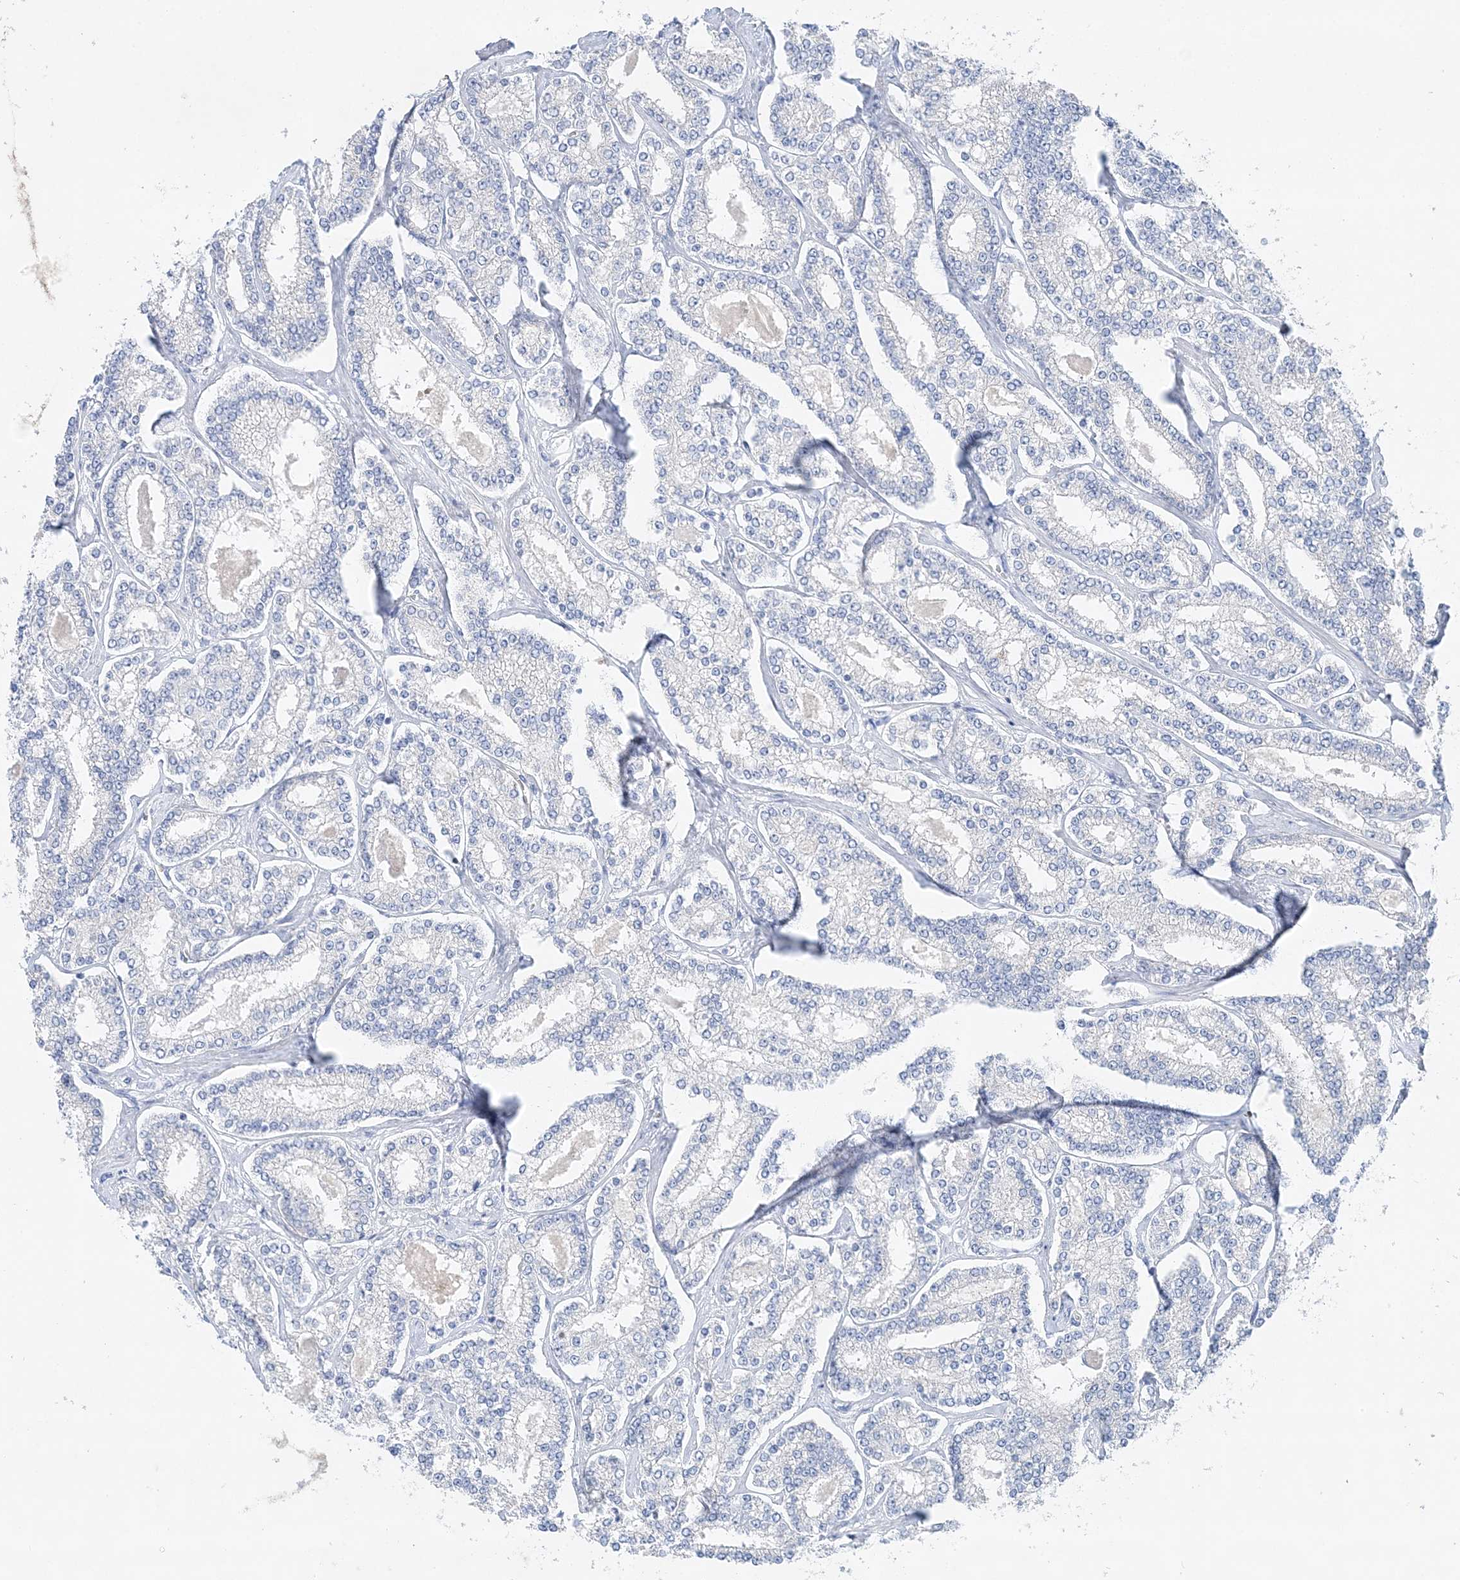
{"staining": {"intensity": "negative", "quantity": "none", "location": "none"}, "tissue": "prostate cancer", "cell_type": "Tumor cells", "image_type": "cancer", "snomed": [{"axis": "morphology", "description": "Normal tissue, NOS"}, {"axis": "morphology", "description": "Adenocarcinoma, High grade"}, {"axis": "topography", "description": "Prostate"}], "caption": "Tumor cells are negative for protein expression in human prostate adenocarcinoma (high-grade).", "gene": "SLC5A6", "patient": {"sex": "male", "age": 83}}